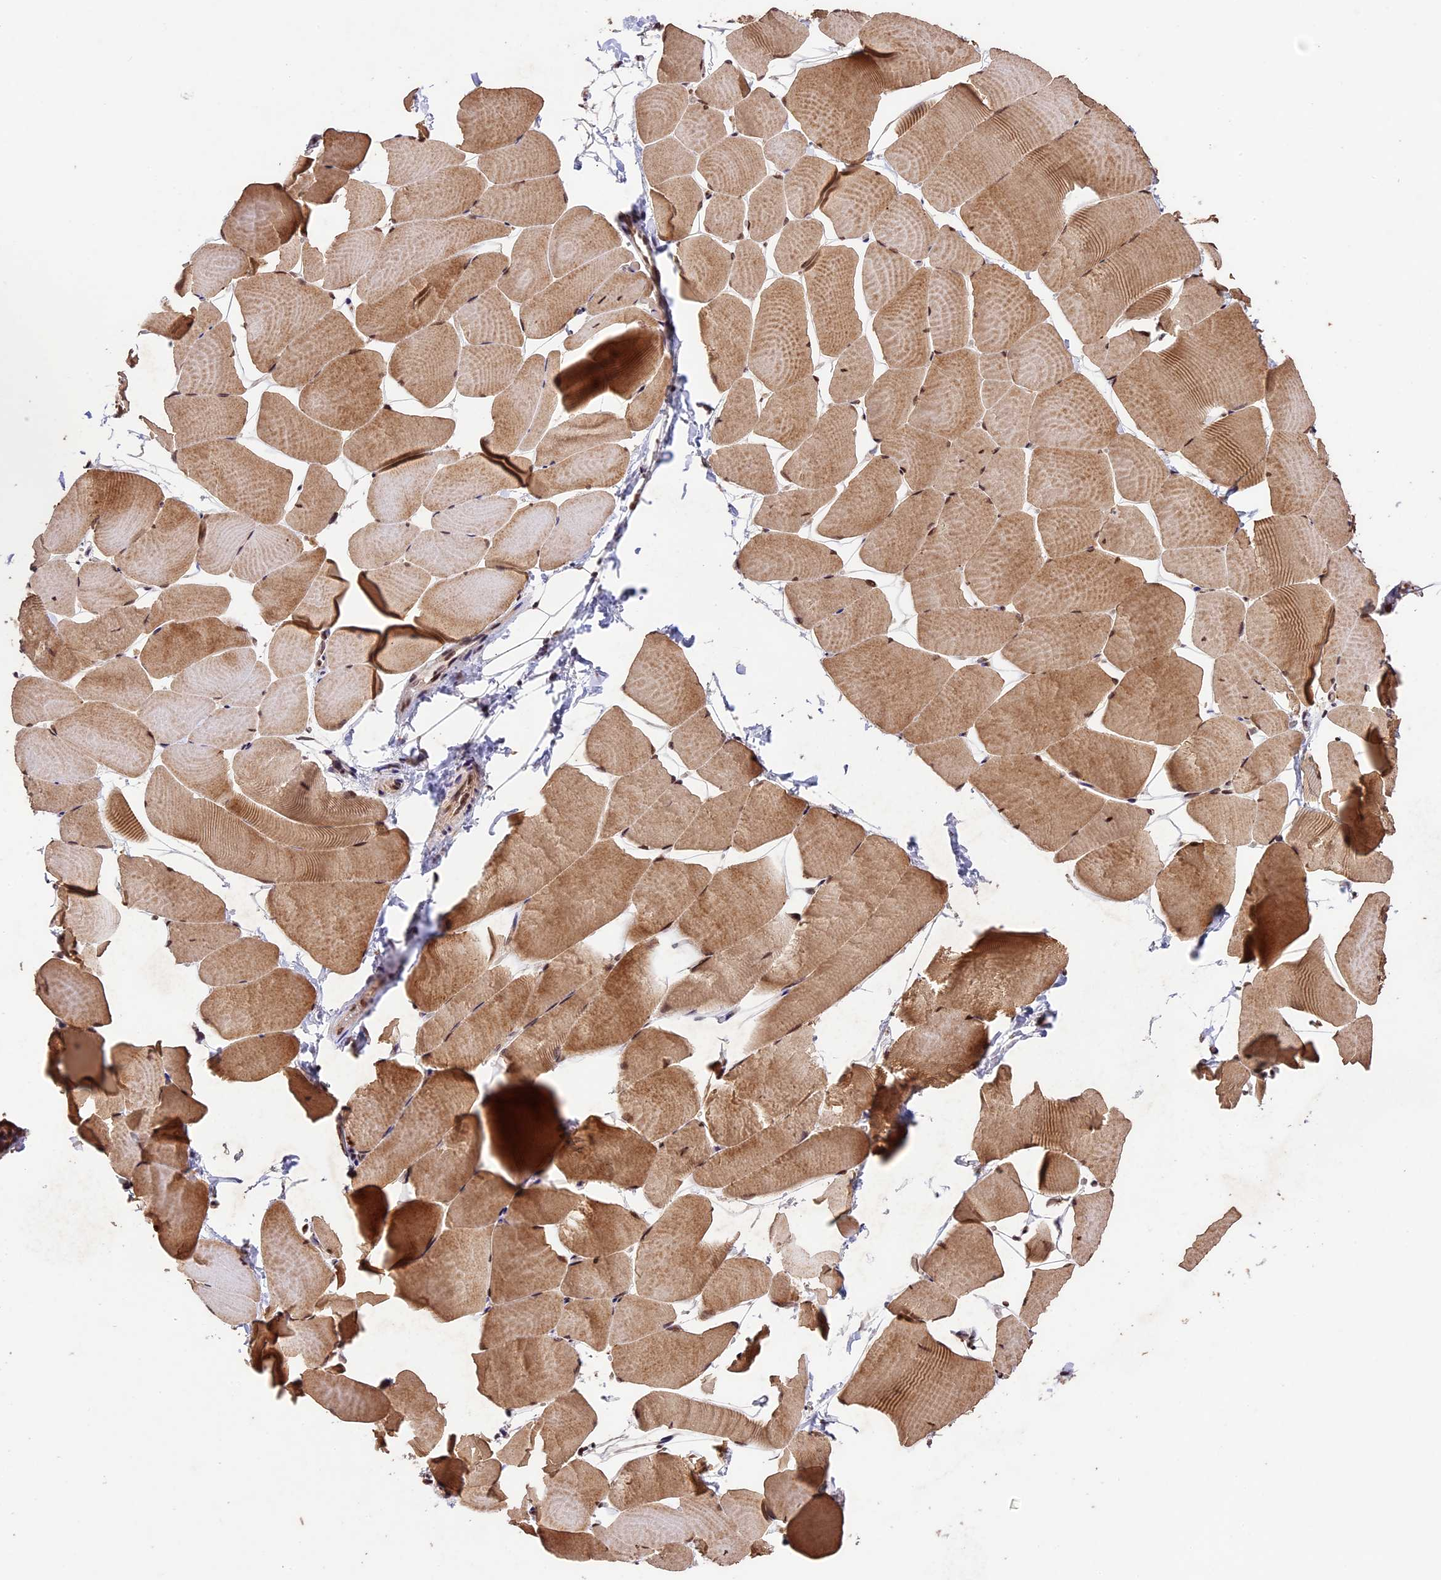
{"staining": {"intensity": "moderate", "quantity": ">75%", "location": "cytoplasmic/membranous,nuclear"}, "tissue": "skeletal muscle", "cell_type": "Myocytes", "image_type": "normal", "snomed": [{"axis": "morphology", "description": "Normal tissue, NOS"}, {"axis": "topography", "description": "Skeletal muscle"}], "caption": "A high-resolution photomicrograph shows immunohistochemistry staining of benign skeletal muscle, which demonstrates moderate cytoplasmic/membranous,nuclear expression in approximately >75% of myocytes. Using DAB (brown) and hematoxylin (blue) stains, captured at high magnification using brightfield microscopy.", "gene": "CDKN2AIP", "patient": {"sex": "male", "age": 25}}